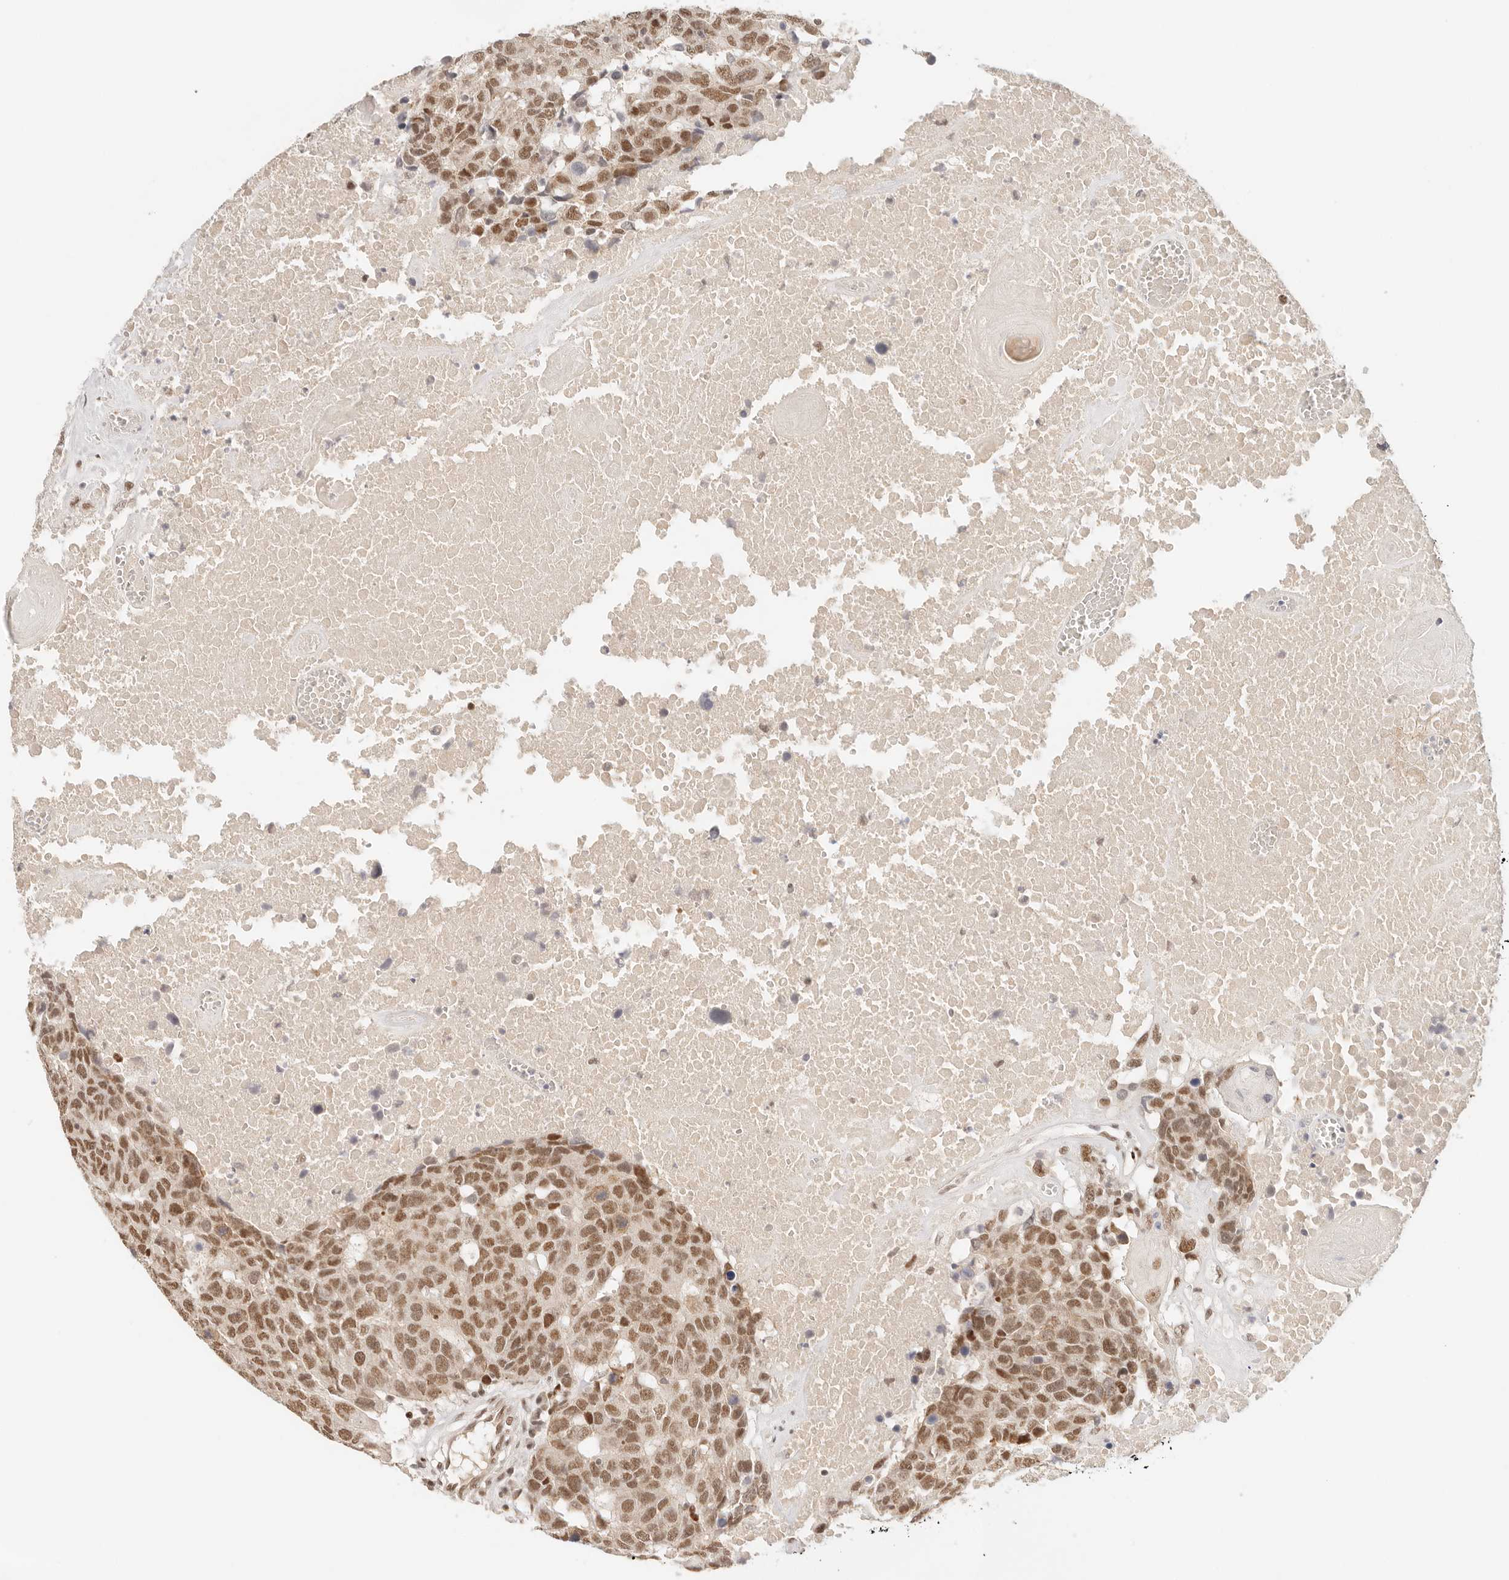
{"staining": {"intensity": "moderate", "quantity": ">75%", "location": "nuclear"}, "tissue": "head and neck cancer", "cell_type": "Tumor cells", "image_type": "cancer", "snomed": [{"axis": "morphology", "description": "Squamous cell carcinoma, NOS"}, {"axis": "topography", "description": "Head-Neck"}], "caption": "Protein staining reveals moderate nuclear staining in about >75% of tumor cells in squamous cell carcinoma (head and neck).", "gene": "HOXC5", "patient": {"sex": "male", "age": 66}}